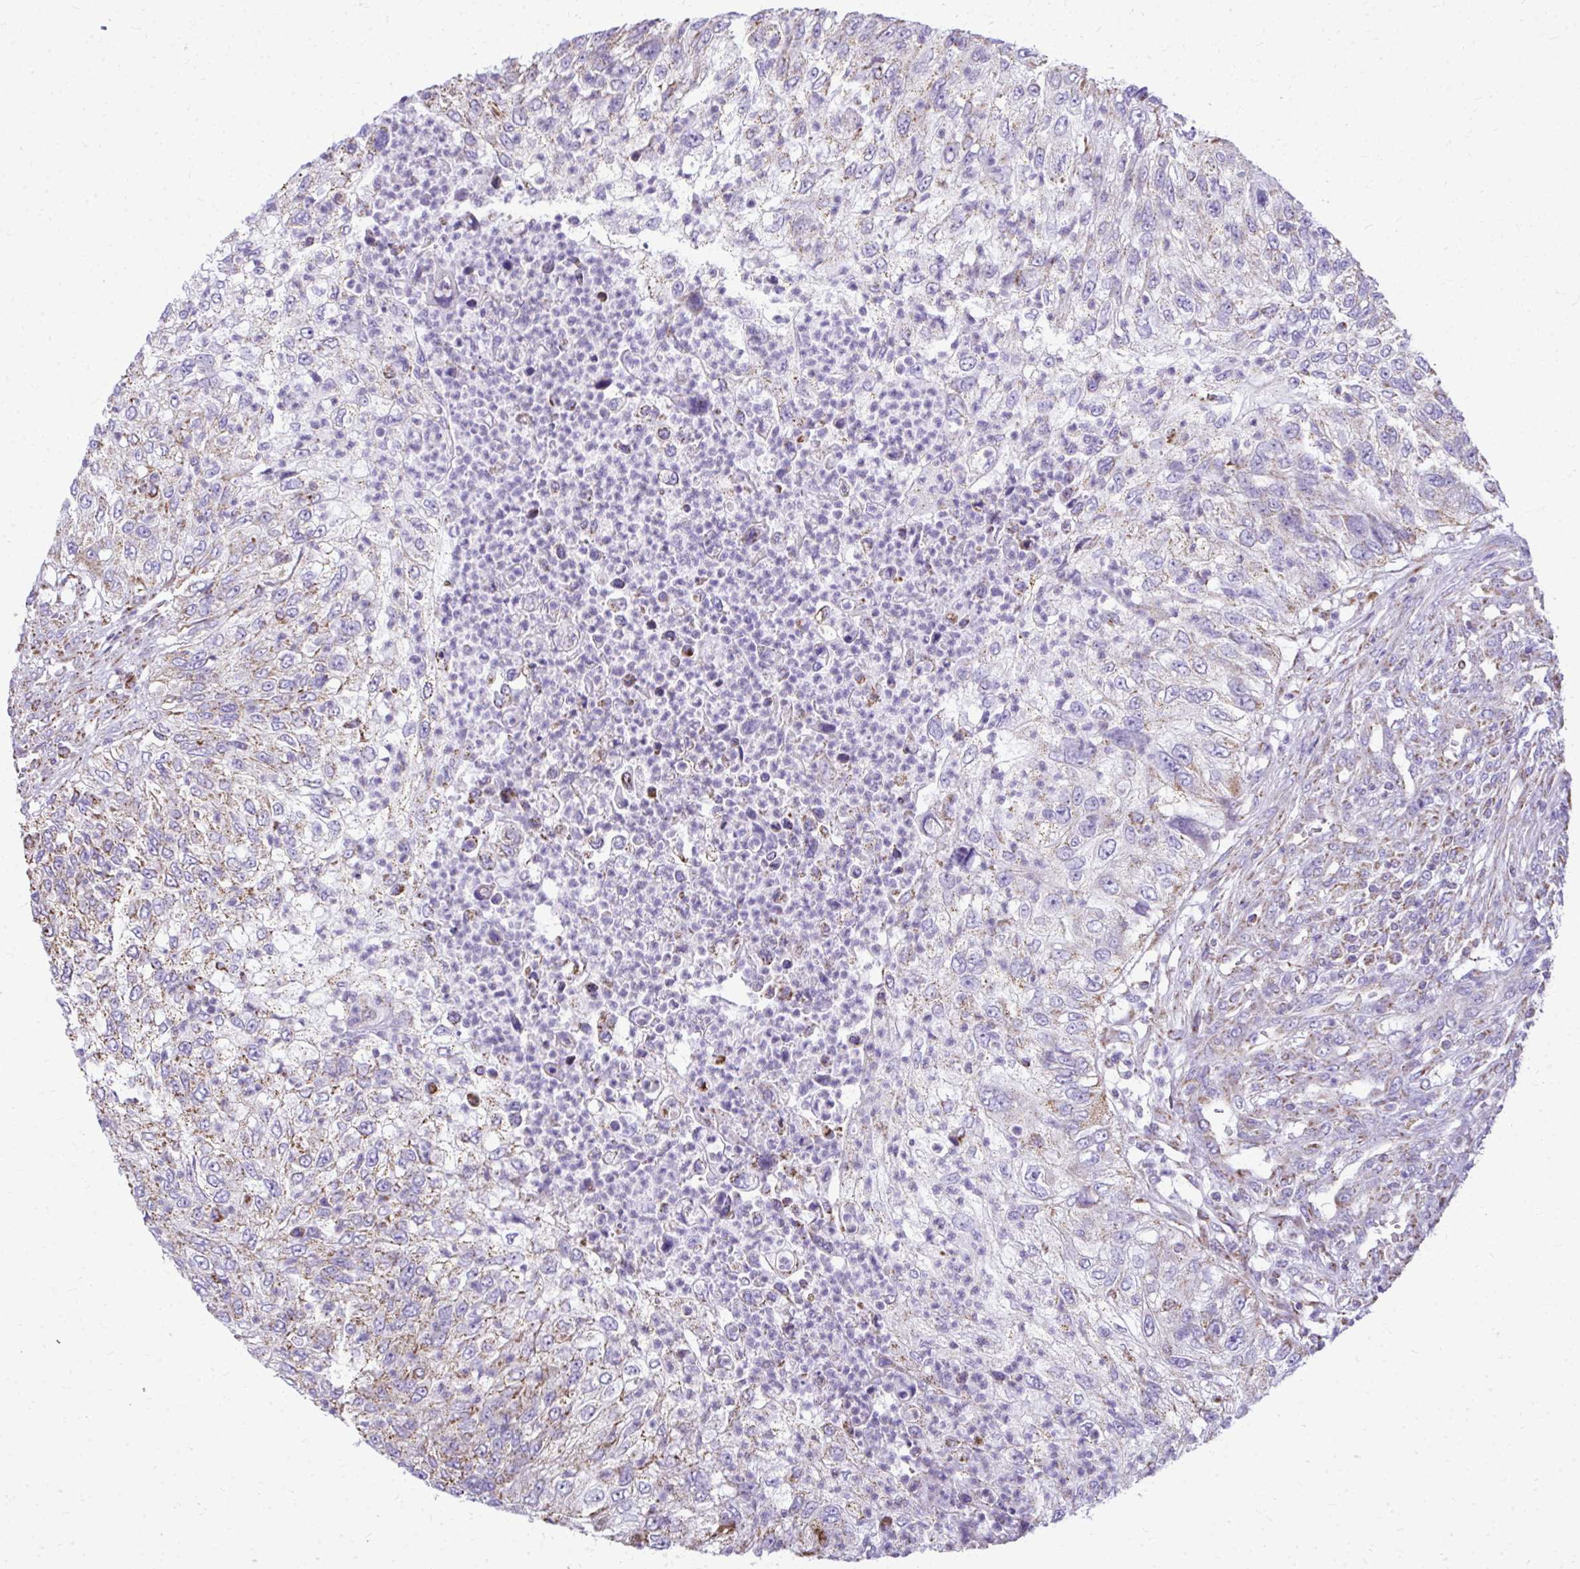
{"staining": {"intensity": "weak", "quantity": ">75%", "location": "cytoplasmic/membranous"}, "tissue": "urothelial cancer", "cell_type": "Tumor cells", "image_type": "cancer", "snomed": [{"axis": "morphology", "description": "Urothelial carcinoma, High grade"}, {"axis": "topography", "description": "Urinary bladder"}], "caption": "The immunohistochemical stain shows weak cytoplasmic/membranous expression in tumor cells of high-grade urothelial carcinoma tissue.", "gene": "MPZL2", "patient": {"sex": "female", "age": 60}}